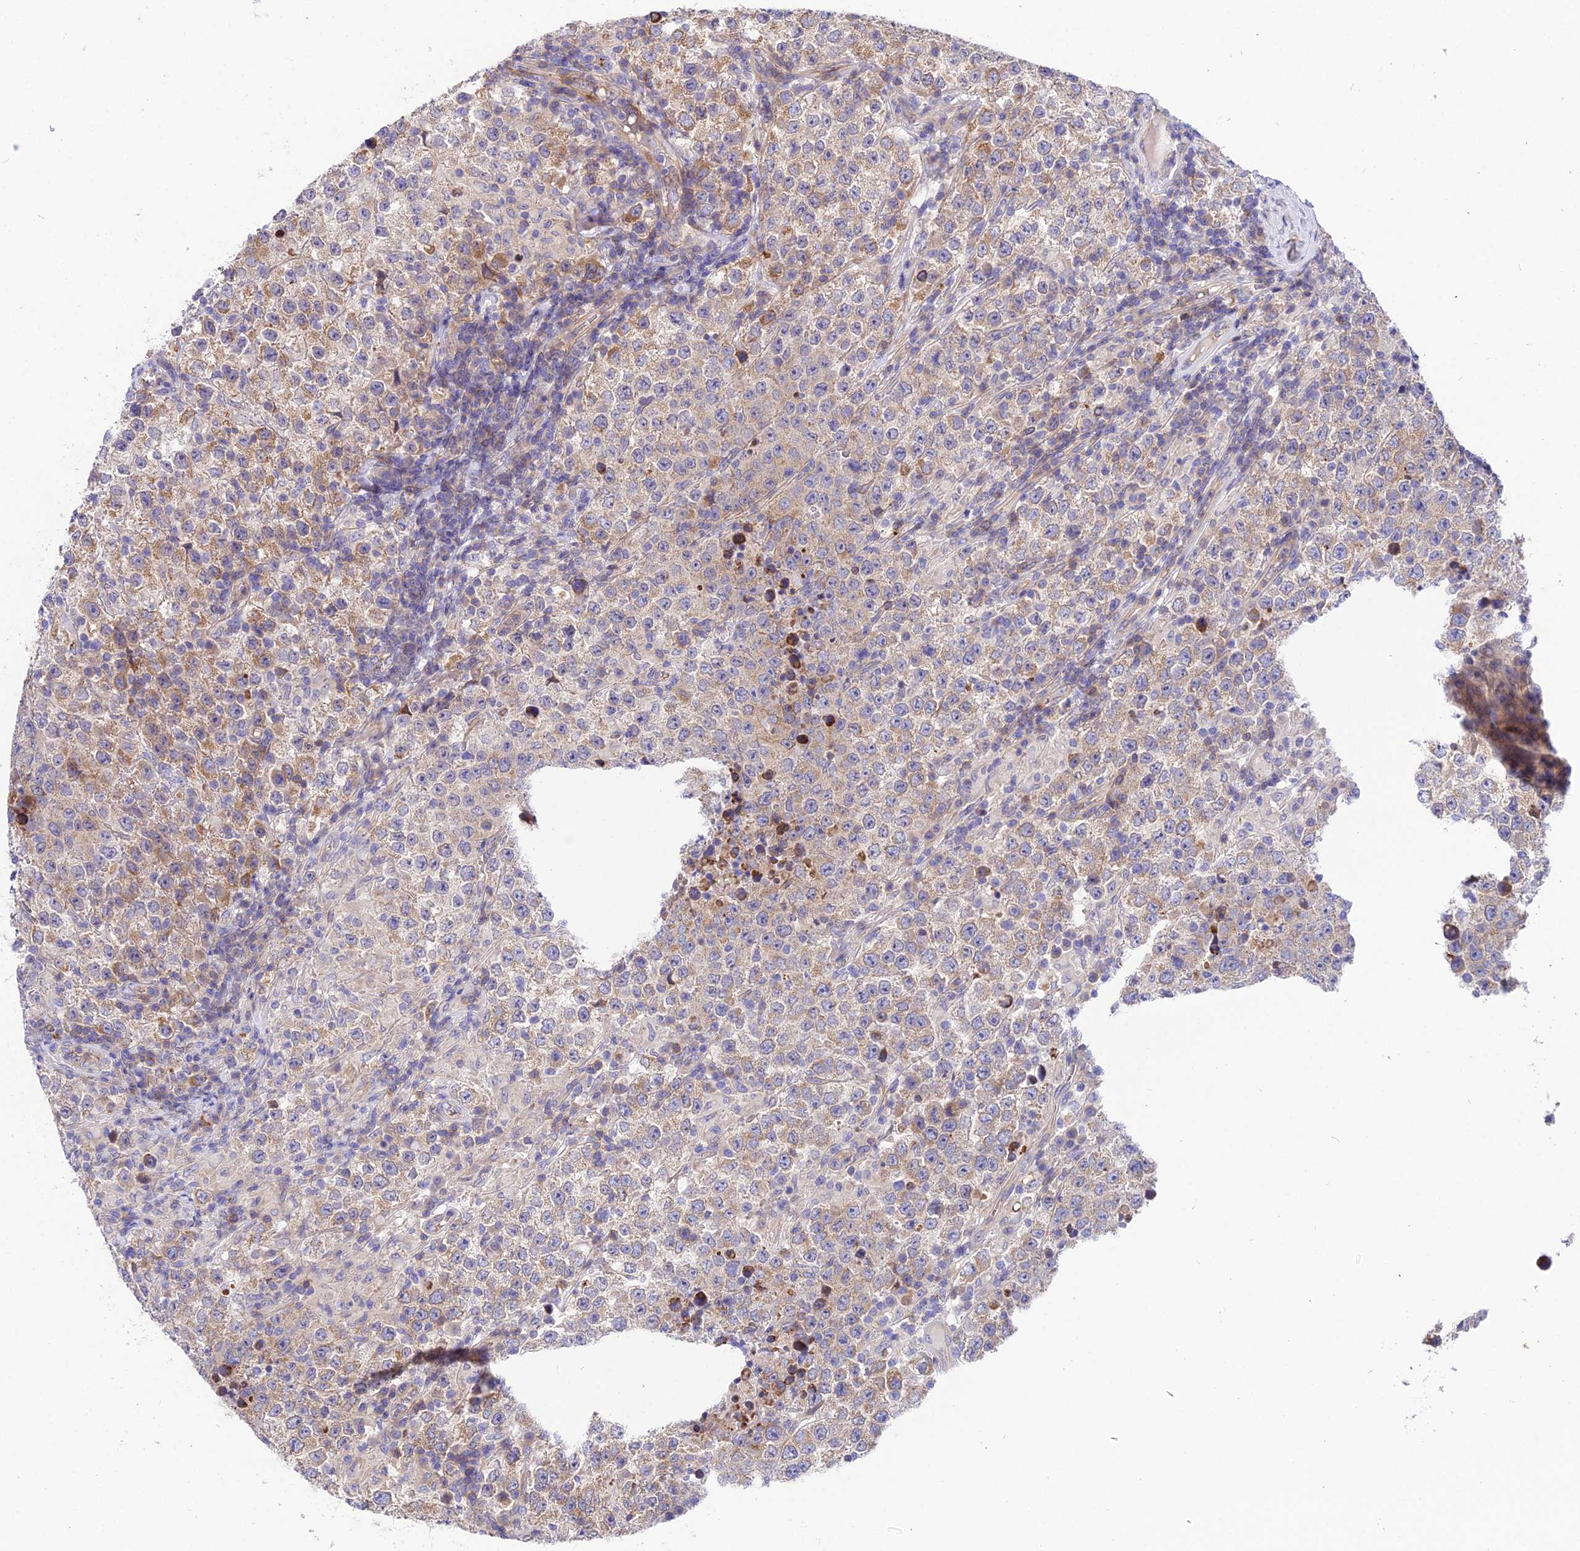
{"staining": {"intensity": "moderate", "quantity": "25%-75%", "location": "cytoplasmic/membranous"}, "tissue": "testis cancer", "cell_type": "Tumor cells", "image_type": "cancer", "snomed": [{"axis": "morphology", "description": "Seminoma, NOS"}, {"axis": "morphology", "description": "Carcinoma, Embryonal, NOS"}, {"axis": "topography", "description": "Testis"}], "caption": "An immunohistochemistry (IHC) image of tumor tissue is shown. Protein staining in brown shows moderate cytoplasmic/membranous positivity in testis cancer (embryonal carcinoma) within tumor cells.", "gene": "TRIM43B", "patient": {"sex": "male", "age": 41}}